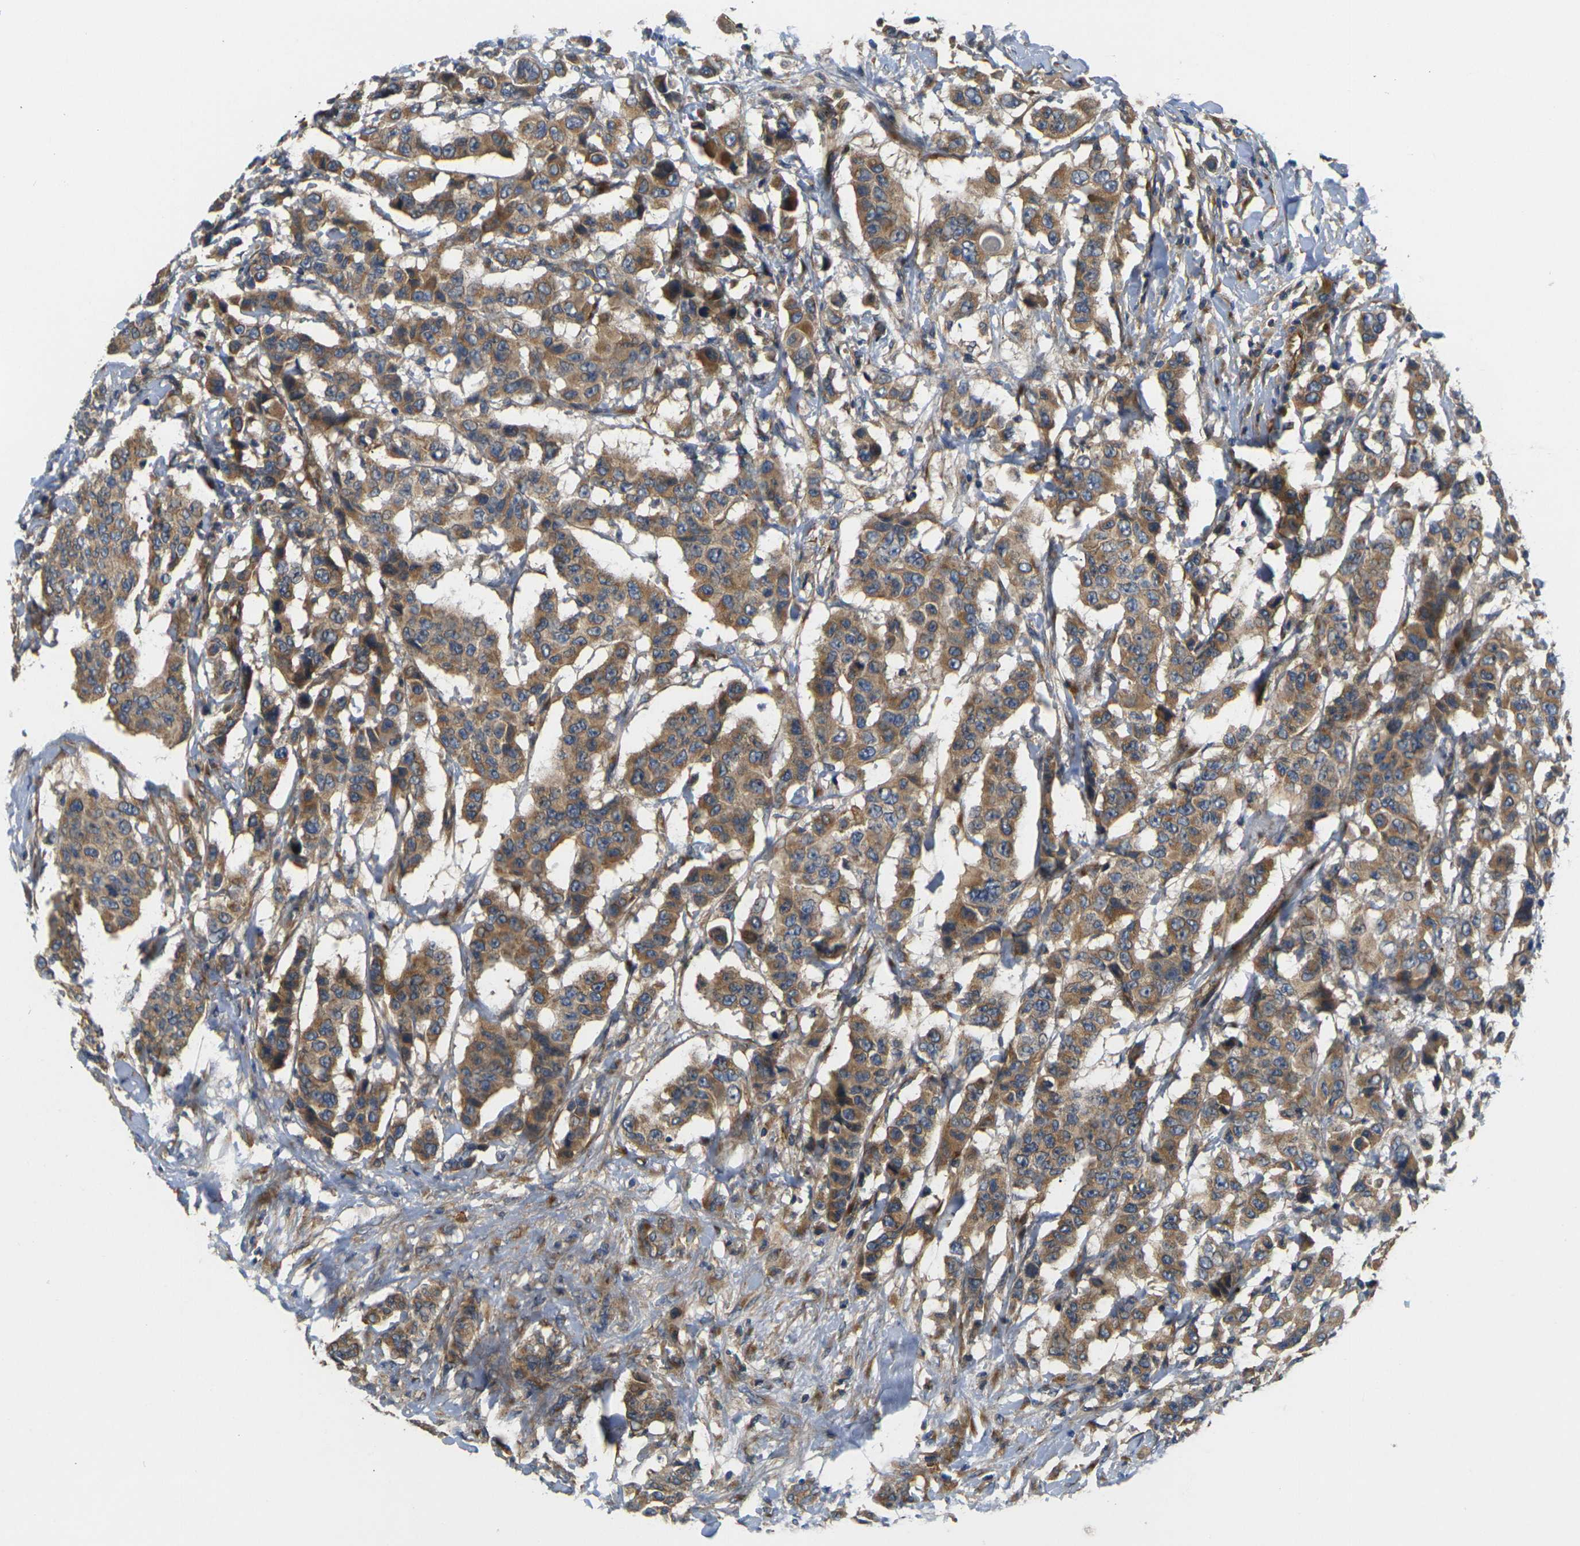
{"staining": {"intensity": "moderate", "quantity": ">75%", "location": "cytoplasmic/membranous"}, "tissue": "breast cancer", "cell_type": "Tumor cells", "image_type": "cancer", "snomed": [{"axis": "morphology", "description": "Duct carcinoma"}, {"axis": "topography", "description": "Breast"}], "caption": "Protein analysis of breast infiltrating ductal carcinoma tissue shows moderate cytoplasmic/membranous staining in about >75% of tumor cells.", "gene": "LRCH3", "patient": {"sex": "female", "age": 40}}